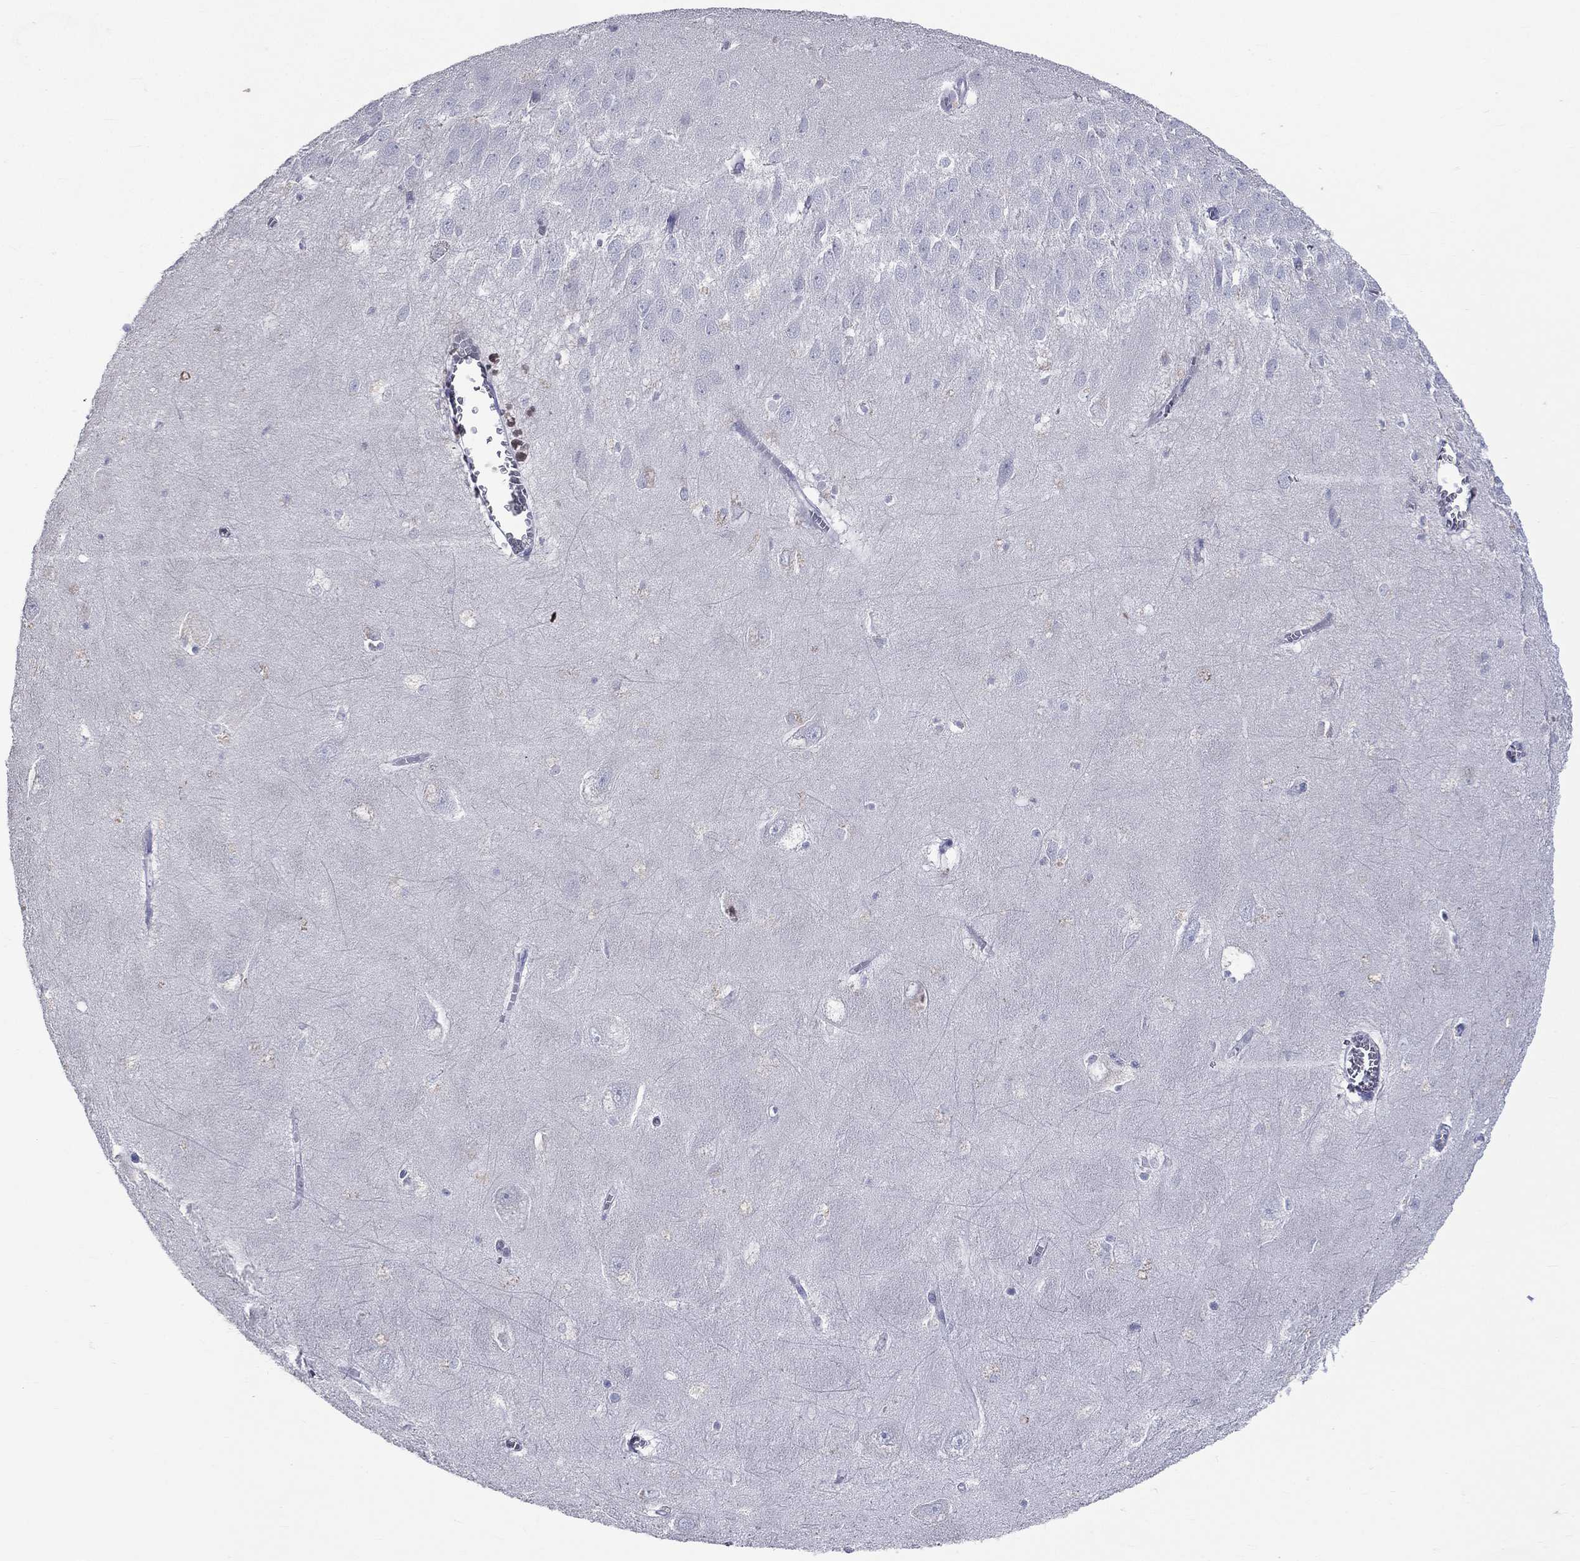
{"staining": {"intensity": "negative", "quantity": "none", "location": "none"}, "tissue": "hippocampus", "cell_type": "Glial cells", "image_type": "normal", "snomed": [{"axis": "morphology", "description": "Normal tissue, NOS"}, {"axis": "topography", "description": "Hippocampus"}], "caption": "DAB (3,3'-diaminobenzidine) immunohistochemical staining of benign hippocampus reveals no significant staining in glial cells.", "gene": "CES2", "patient": {"sex": "female", "age": 64}}